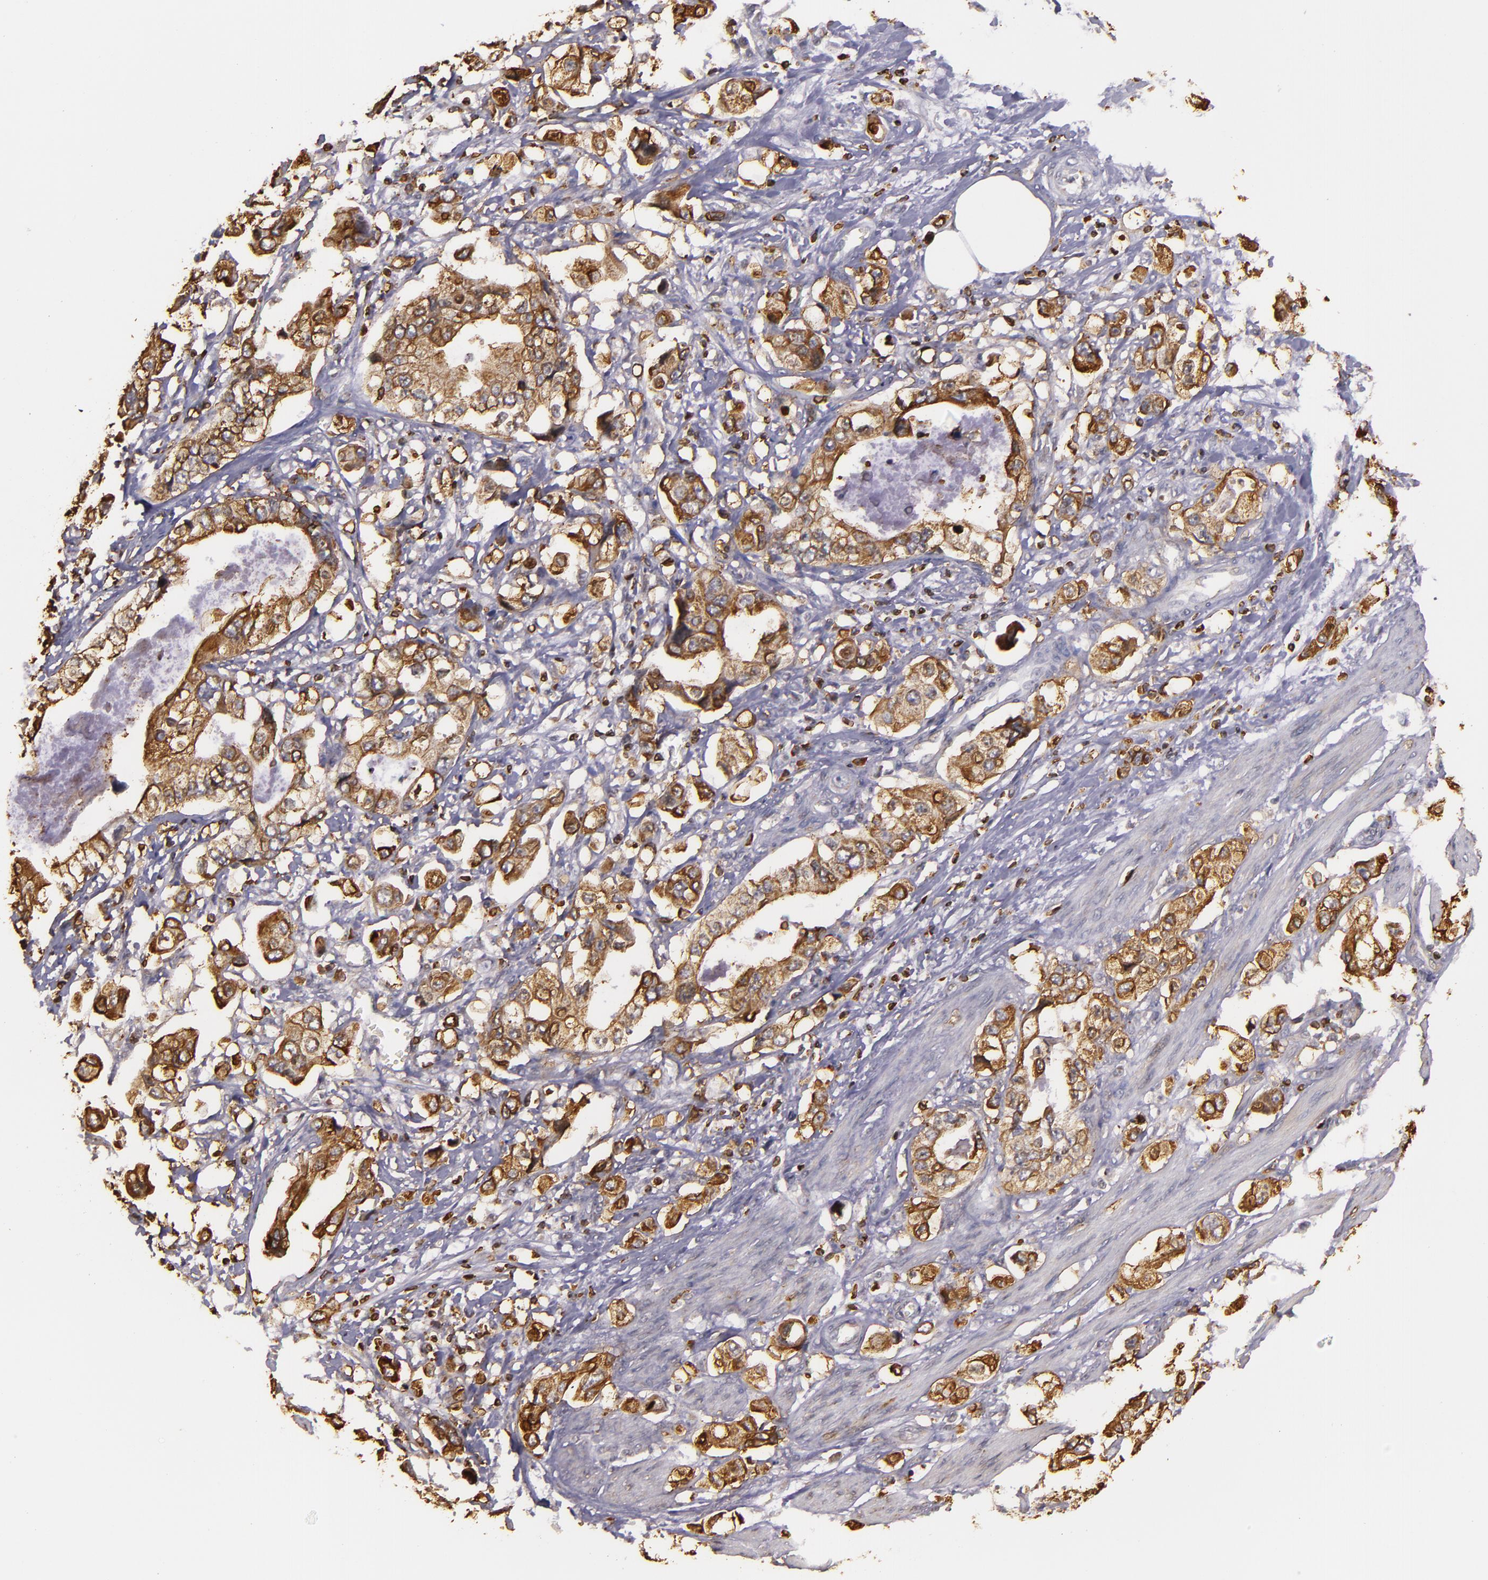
{"staining": {"intensity": "moderate", "quantity": ">75%", "location": "cytoplasmic/membranous"}, "tissue": "stomach cancer", "cell_type": "Tumor cells", "image_type": "cancer", "snomed": [{"axis": "morphology", "description": "Adenocarcinoma, NOS"}, {"axis": "topography", "description": "Pancreas"}, {"axis": "topography", "description": "Stomach, upper"}], "caption": "About >75% of tumor cells in human stomach adenocarcinoma demonstrate moderate cytoplasmic/membranous protein expression as visualized by brown immunohistochemical staining.", "gene": "SLC9A3R1", "patient": {"sex": "male", "age": 77}}